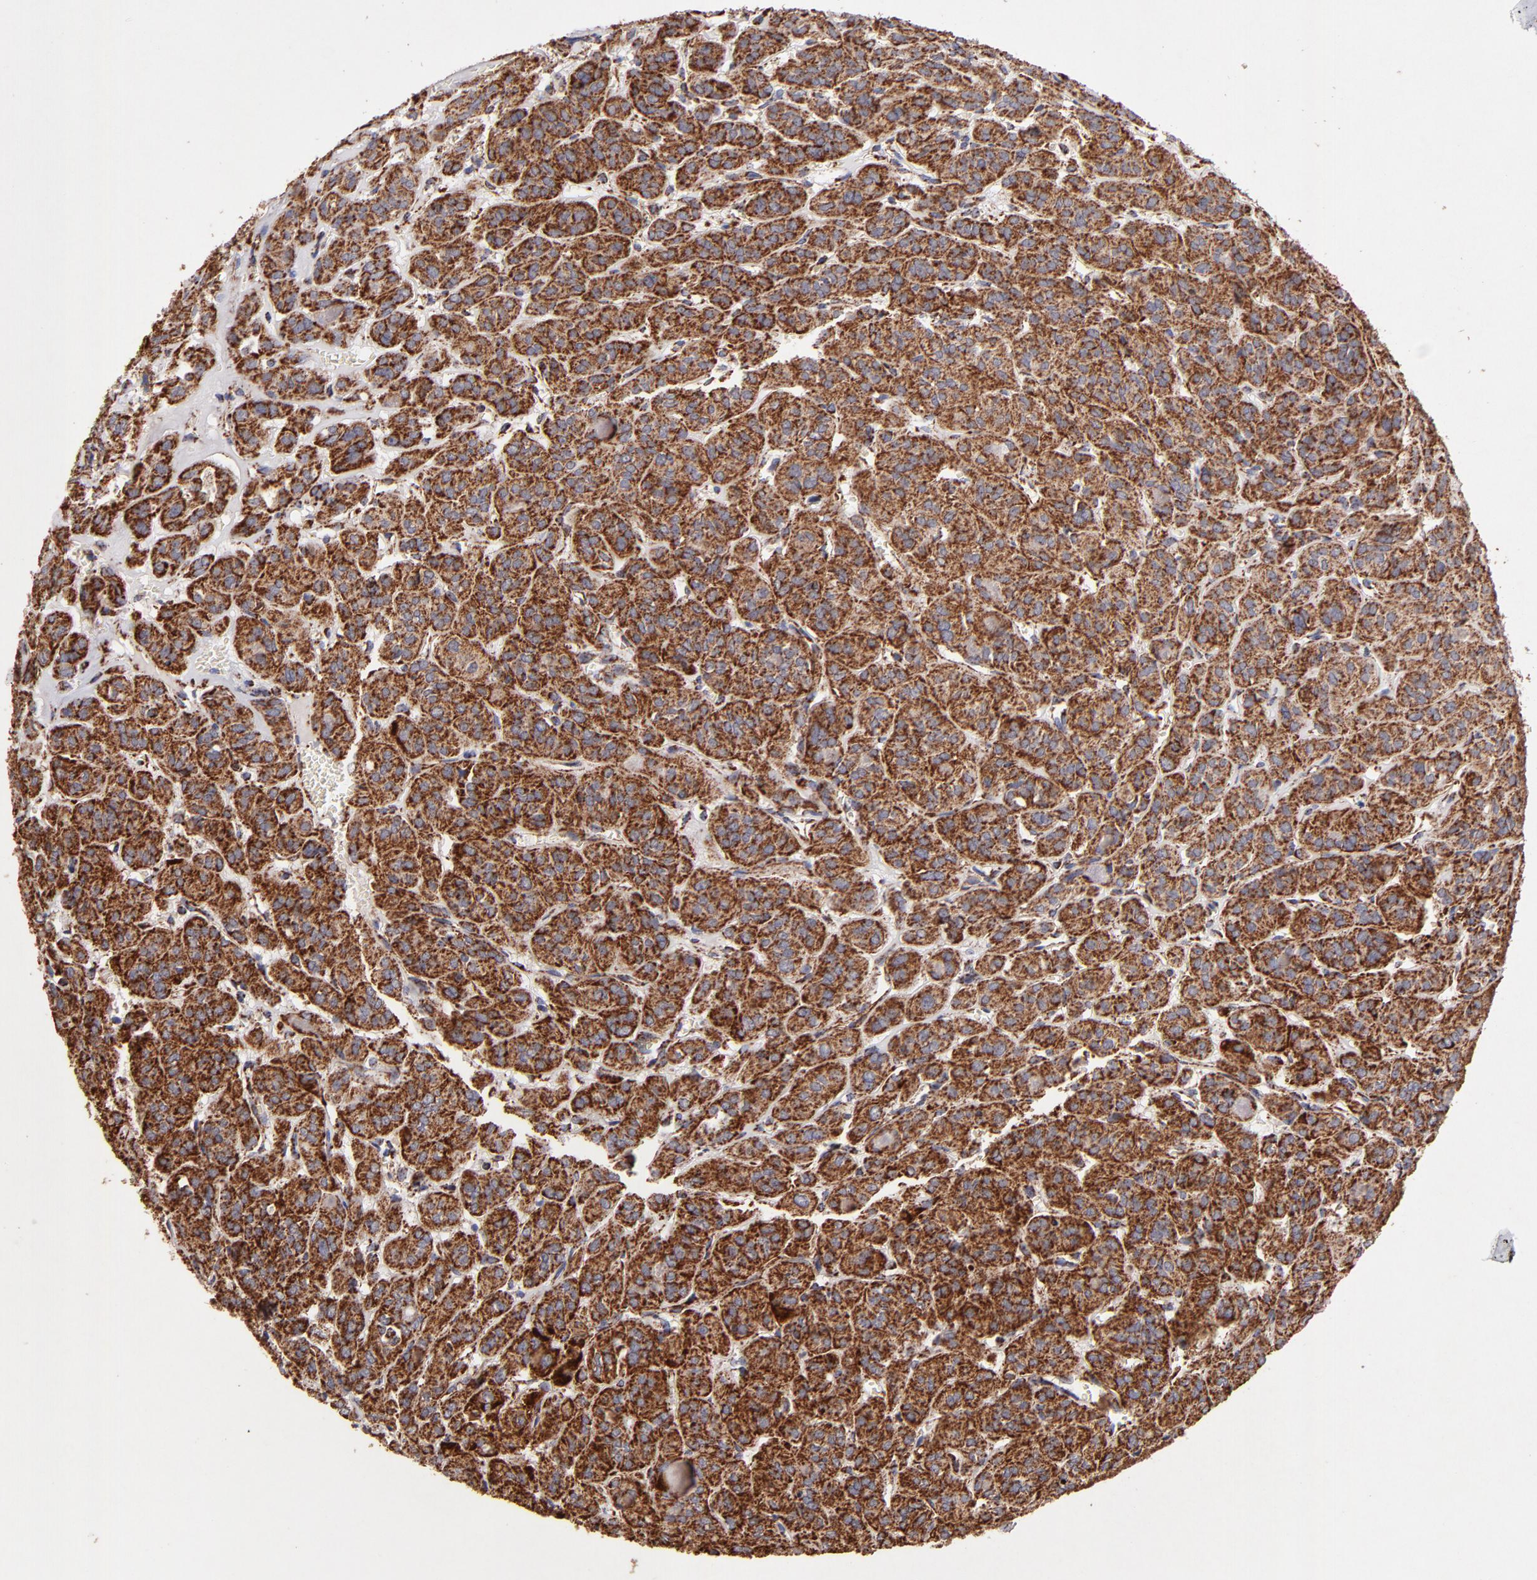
{"staining": {"intensity": "strong", "quantity": ">75%", "location": "cytoplasmic/membranous"}, "tissue": "thyroid cancer", "cell_type": "Tumor cells", "image_type": "cancer", "snomed": [{"axis": "morphology", "description": "Follicular adenoma carcinoma, NOS"}, {"axis": "topography", "description": "Thyroid gland"}], "caption": "The image reveals a brown stain indicating the presence of a protein in the cytoplasmic/membranous of tumor cells in thyroid cancer (follicular adenoma carcinoma).", "gene": "DLST", "patient": {"sex": "female", "age": 71}}